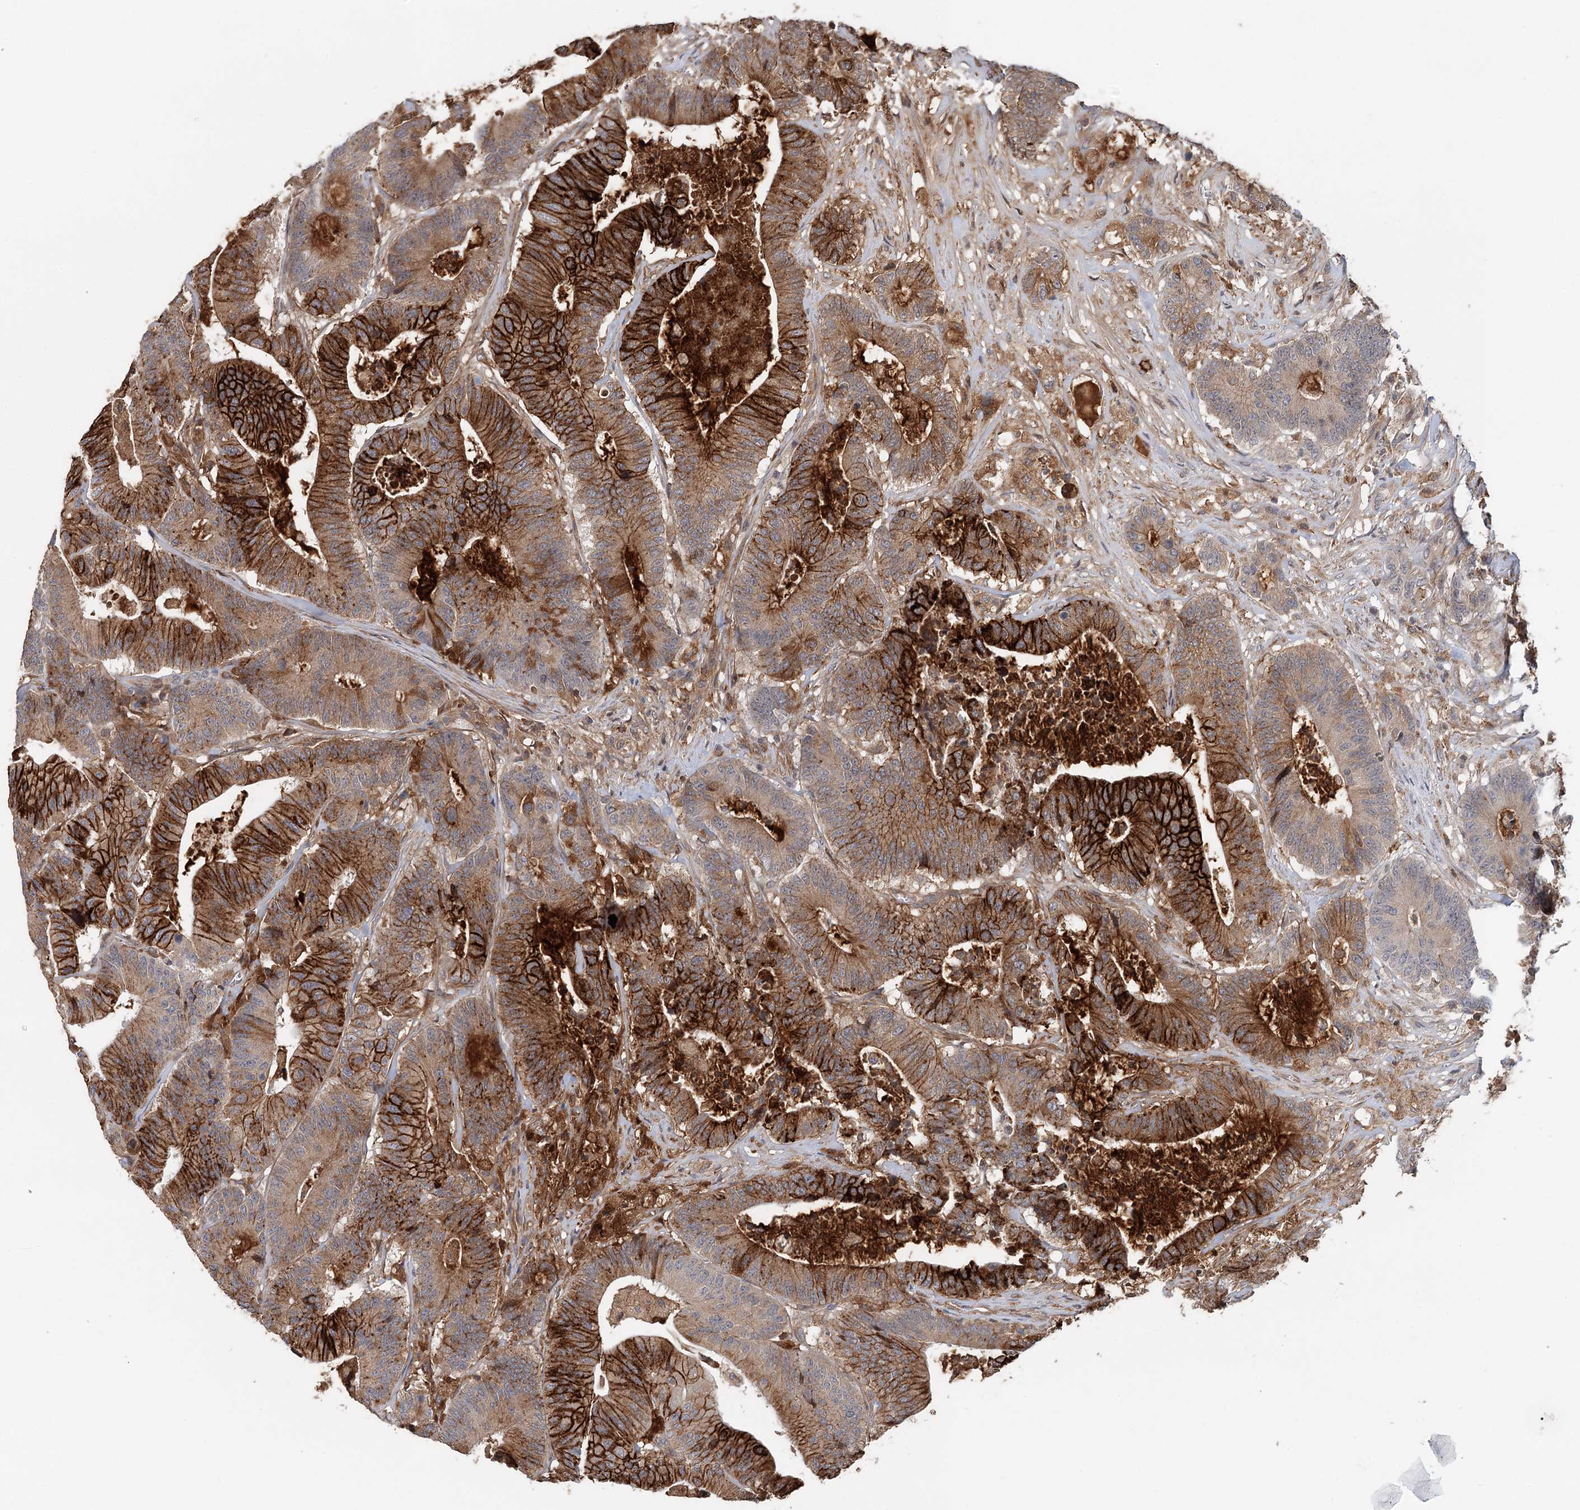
{"staining": {"intensity": "strong", "quantity": ">75%", "location": "cytoplasmic/membranous"}, "tissue": "colorectal cancer", "cell_type": "Tumor cells", "image_type": "cancer", "snomed": [{"axis": "morphology", "description": "Adenocarcinoma, NOS"}, {"axis": "topography", "description": "Colon"}], "caption": "Tumor cells demonstrate high levels of strong cytoplasmic/membranous positivity in approximately >75% of cells in colorectal adenocarcinoma.", "gene": "RNF111", "patient": {"sex": "female", "age": 84}}